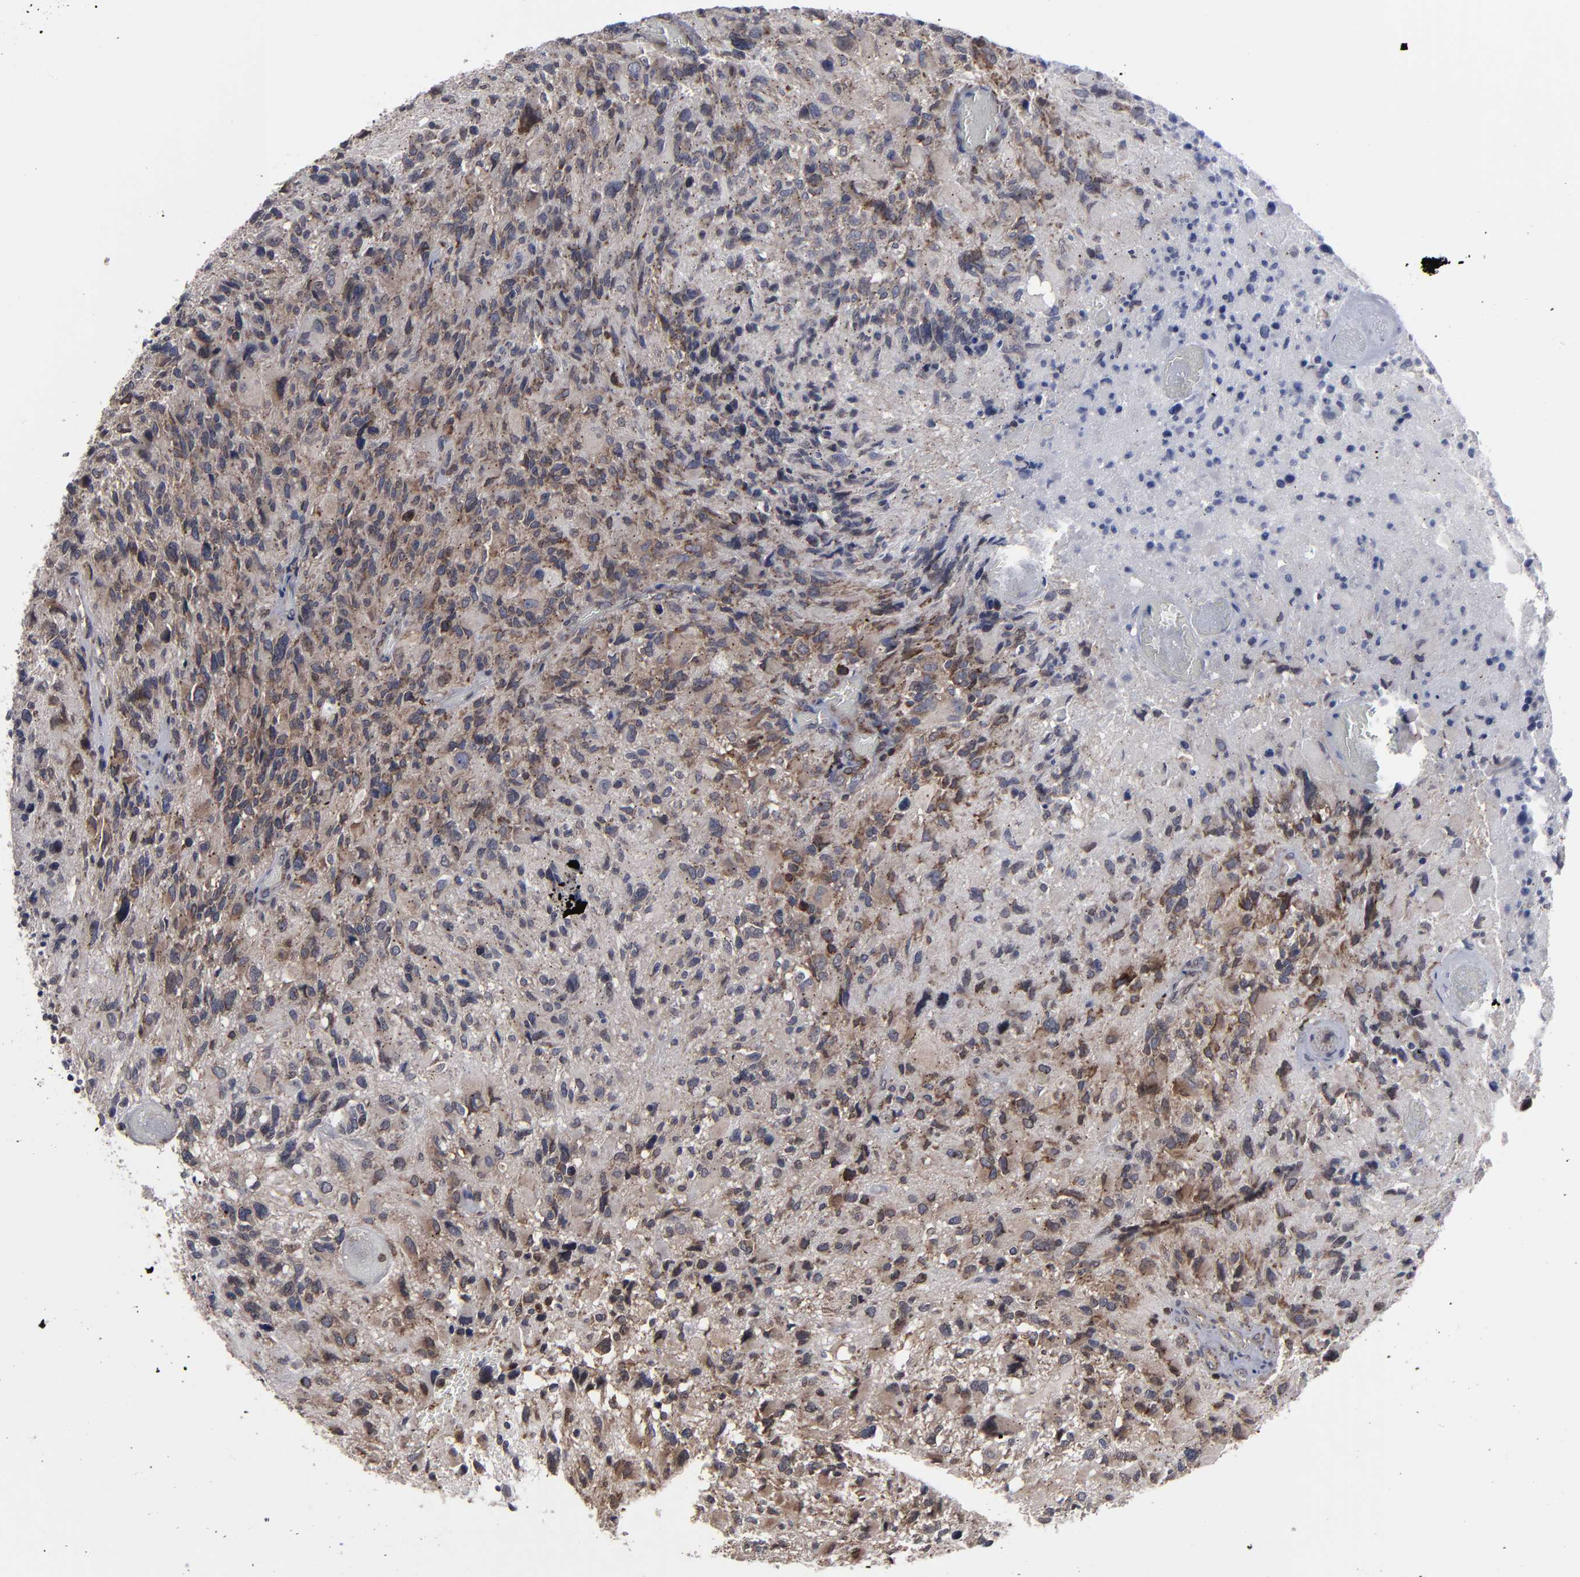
{"staining": {"intensity": "moderate", "quantity": "<25%", "location": "cytoplasmic/membranous"}, "tissue": "glioma", "cell_type": "Tumor cells", "image_type": "cancer", "snomed": [{"axis": "morphology", "description": "Glioma, malignant, High grade"}, {"axis": "topography", "description": "Brain"}], "caption": "Immunohistochemistry (IHC) of human glioma displays low levels of moderate cytoplasmic/membranous expression in about <25% of tumor cells.", "gene": "KIAA2026", "patient": {"sex": "male", "age": 69}}